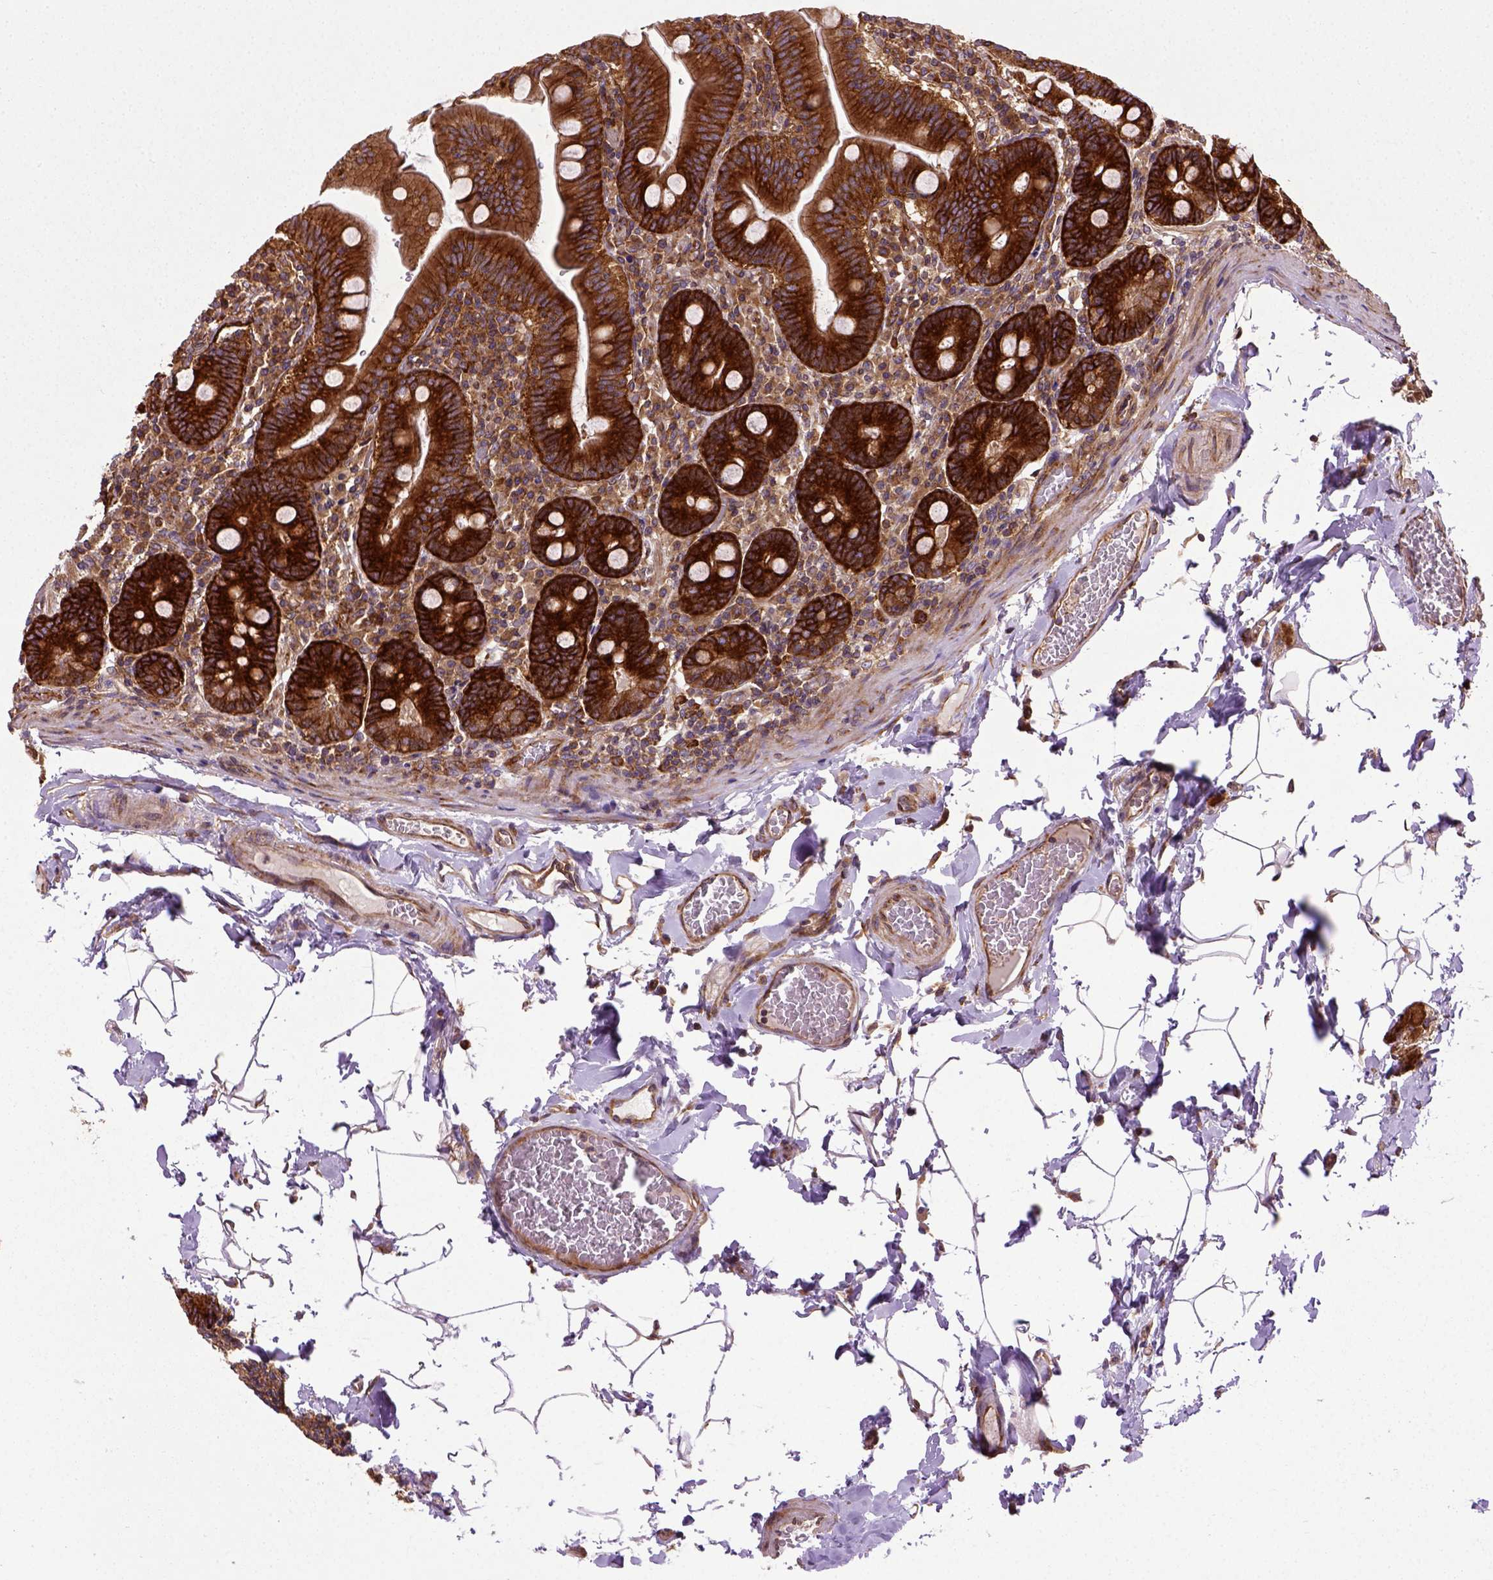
{"staining": {"intensity": "strong", "quantity": ">75%", "location": "cytoplasmic/membranous"}, "tissue": "small intestine", "cell_type": "Glandular cells", "image_type": "normal", "snomed": [{"axis": "morphology", "description": "Normal tissue, NOS"}, {"axis": "topography", "description": "Small intestine"}], "caption": "DAB (3,3'-diaminobenzidine) immunohistochemical staining of benign human small intestine displays strong cytoplasmic/membranous protein expression in approximately >75% of glandular cells.", "gene": "CAPRIN1", "patient": {"sex": "male", "age": 37}}